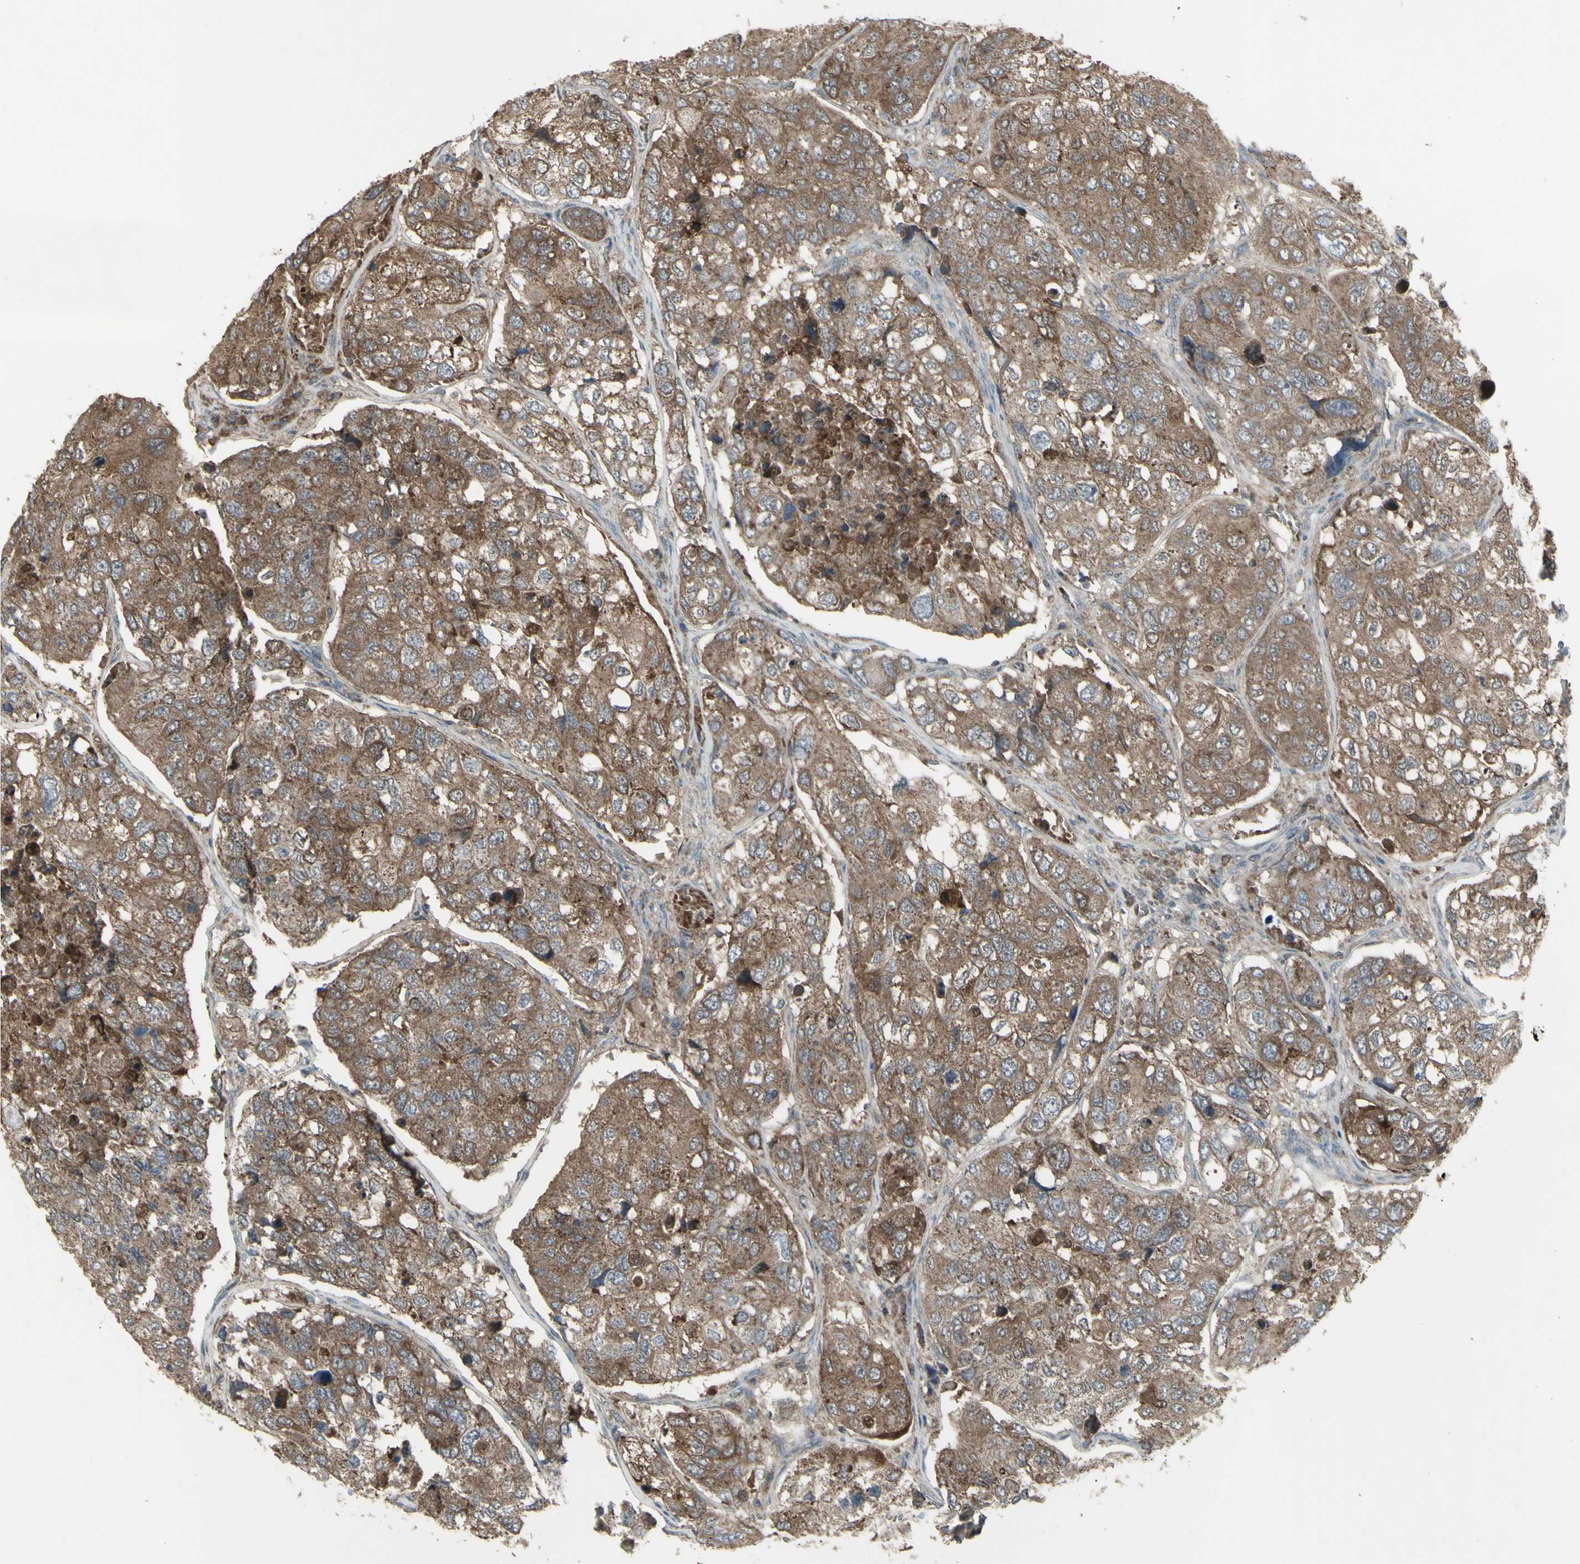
{"staining": {"intensity": "moderate", "quantity": ">75%", "location": "cytoplasmic/membranous"}, "tissue": "urothelial cancer", "cell_type": "Tumor cells", "image_type": "cancer", "snomed": [{"axis": "morphology", "description": "Urothelial carcinoma, High grade"}, {"axis": "topography", "description": "Lymph node"}, {"axis": "topography", "description": "Urinary bladder"}], "caption": "Moderate cytoplasmic/membranous expression for a protein is seen in about >75% of tumor cells of urothelial carcinoma (high-grade) using IHC.", "gene": "SHC1", "patient": {"sex": "male", "age": 51}}